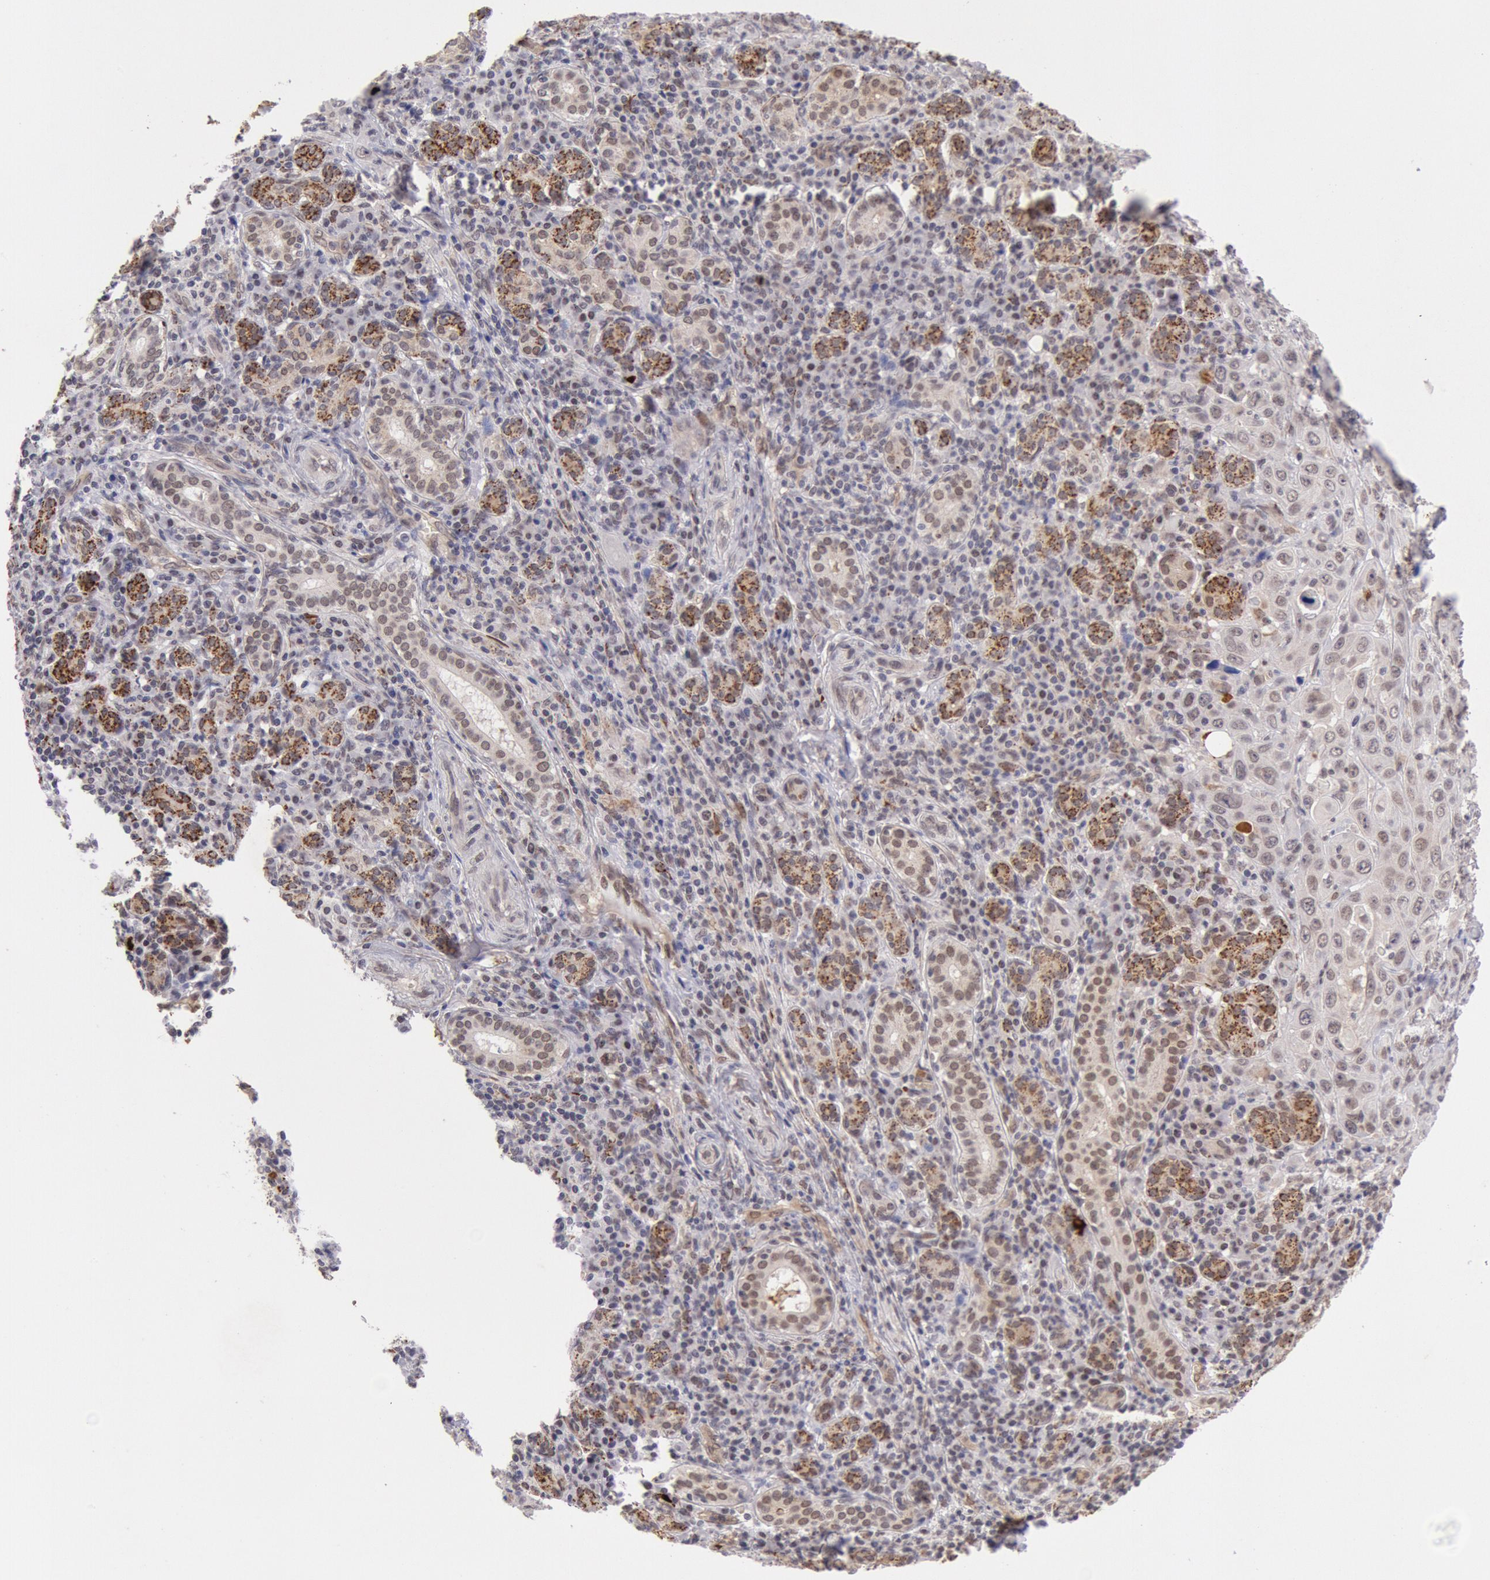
{"staining": {"intensity": "moderate", "quantity": "25%-75%", "location": "nuclear"}, "tissue": "skin cancer", "cell_type": "Tumor cells", "image_type": "cancer", "snomed": [{"axis": "morphology", "description": "Squamous cell carcinoma, NOS"}, {"axis": "topography", "description": "Skin"}], "caption": "This is an image of immunohistochemistry (IHC) staining of skin cancer (squamous cell carcinoma), which shows moderate positivity in the nuclear of tumor cells.", "gene": "CDKN2B", "patient": {"sex": "male", "age": 84}}